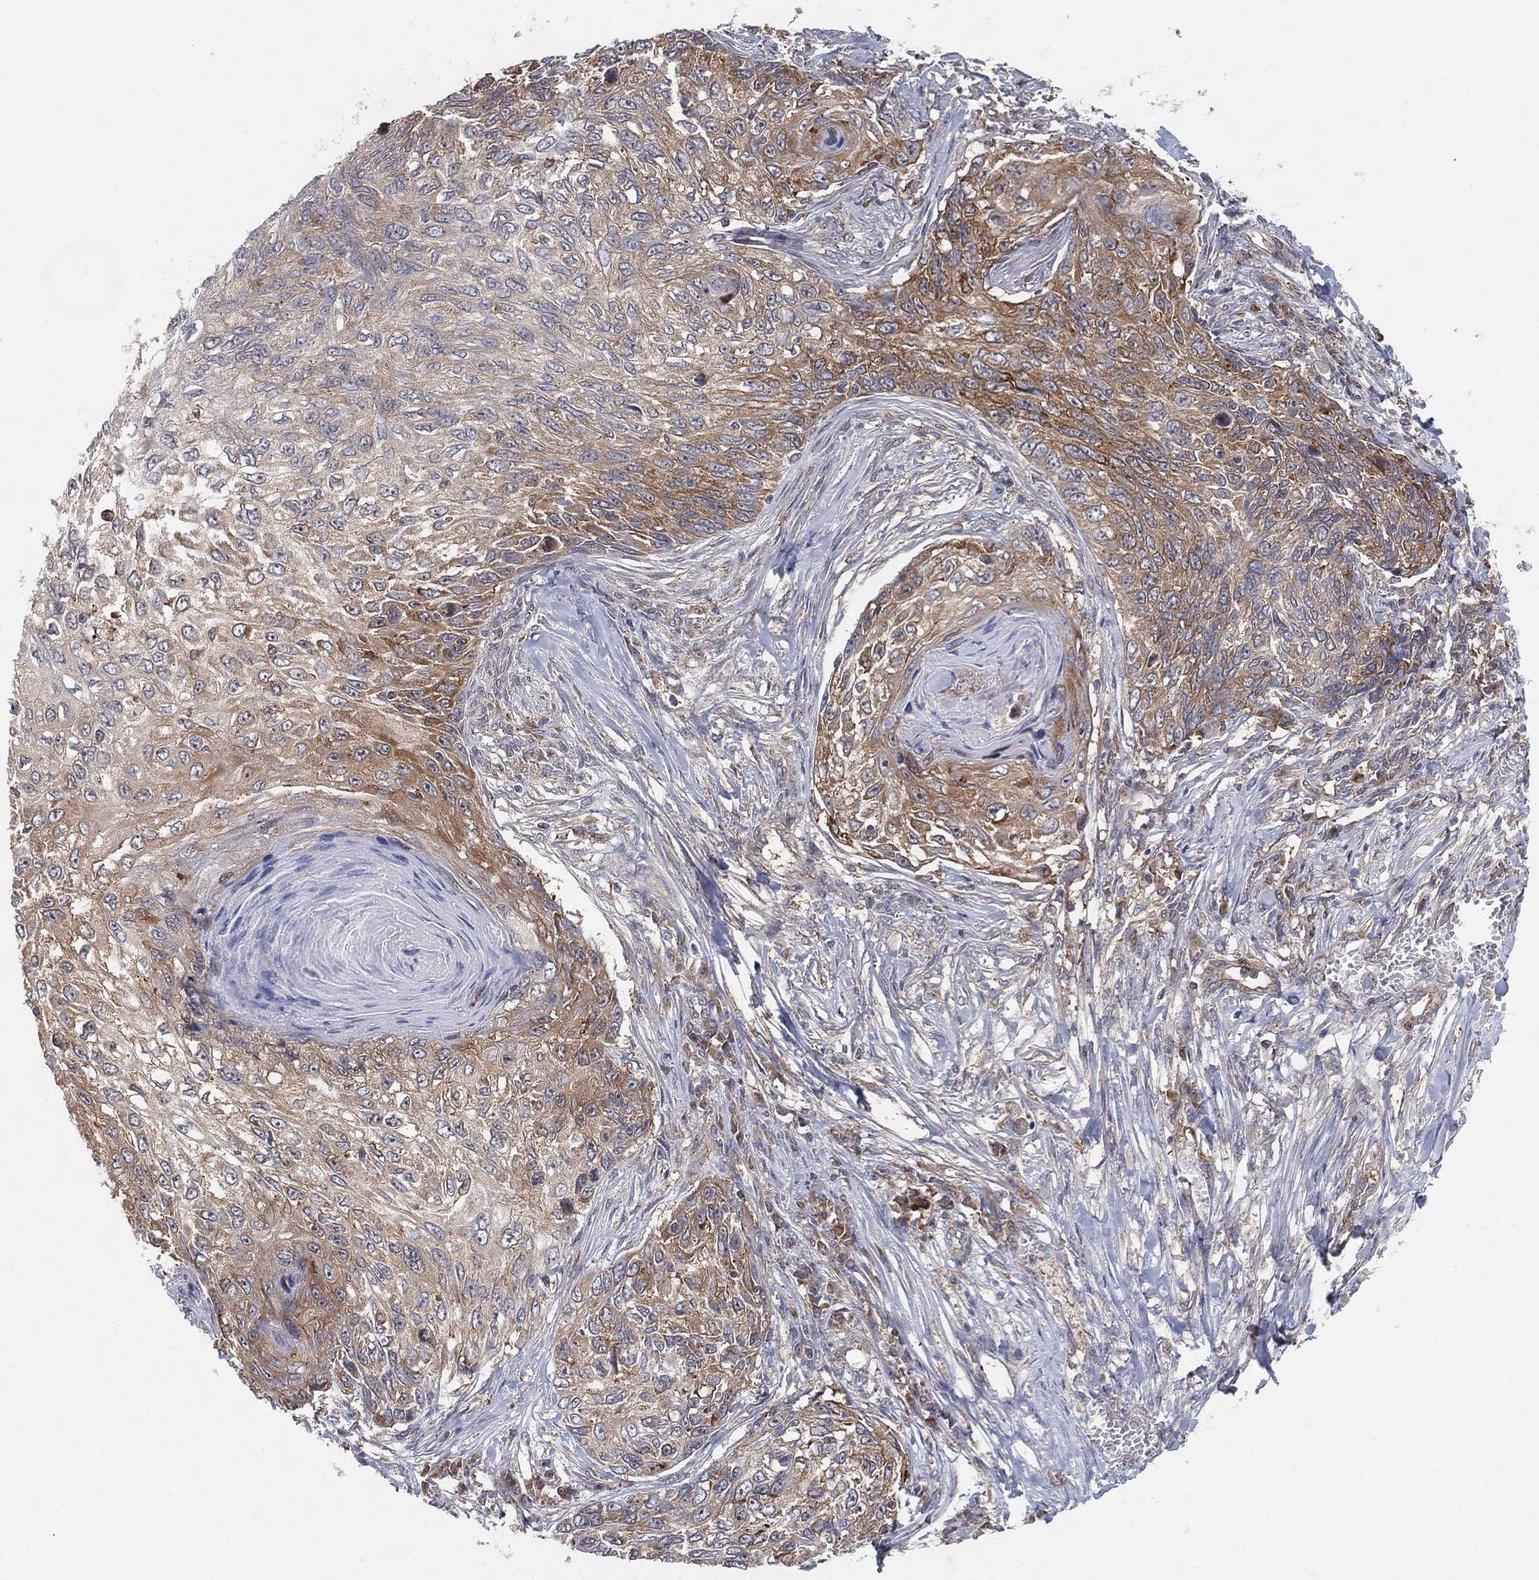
{"staining": {"intensity": "moderate", "quantity": "<25%", "location": "cytoplasmic/membranous"}, "tissue": "skin cancer", "cell_type": "Tumor cells", "image_type": "cancer", "snomed": [{"axis": "morphology", "description": "Squamous cell carcinoma, NOS"}, {"axis": "topography", "description": "Skin"}], "caption": "Human skin cancer (squamous cell carcinoma) stained with a protein marker reveals moderate staining in tumor cells.", "gene": "TMTC4", "patient": {"sex": "male", "age": 92}}